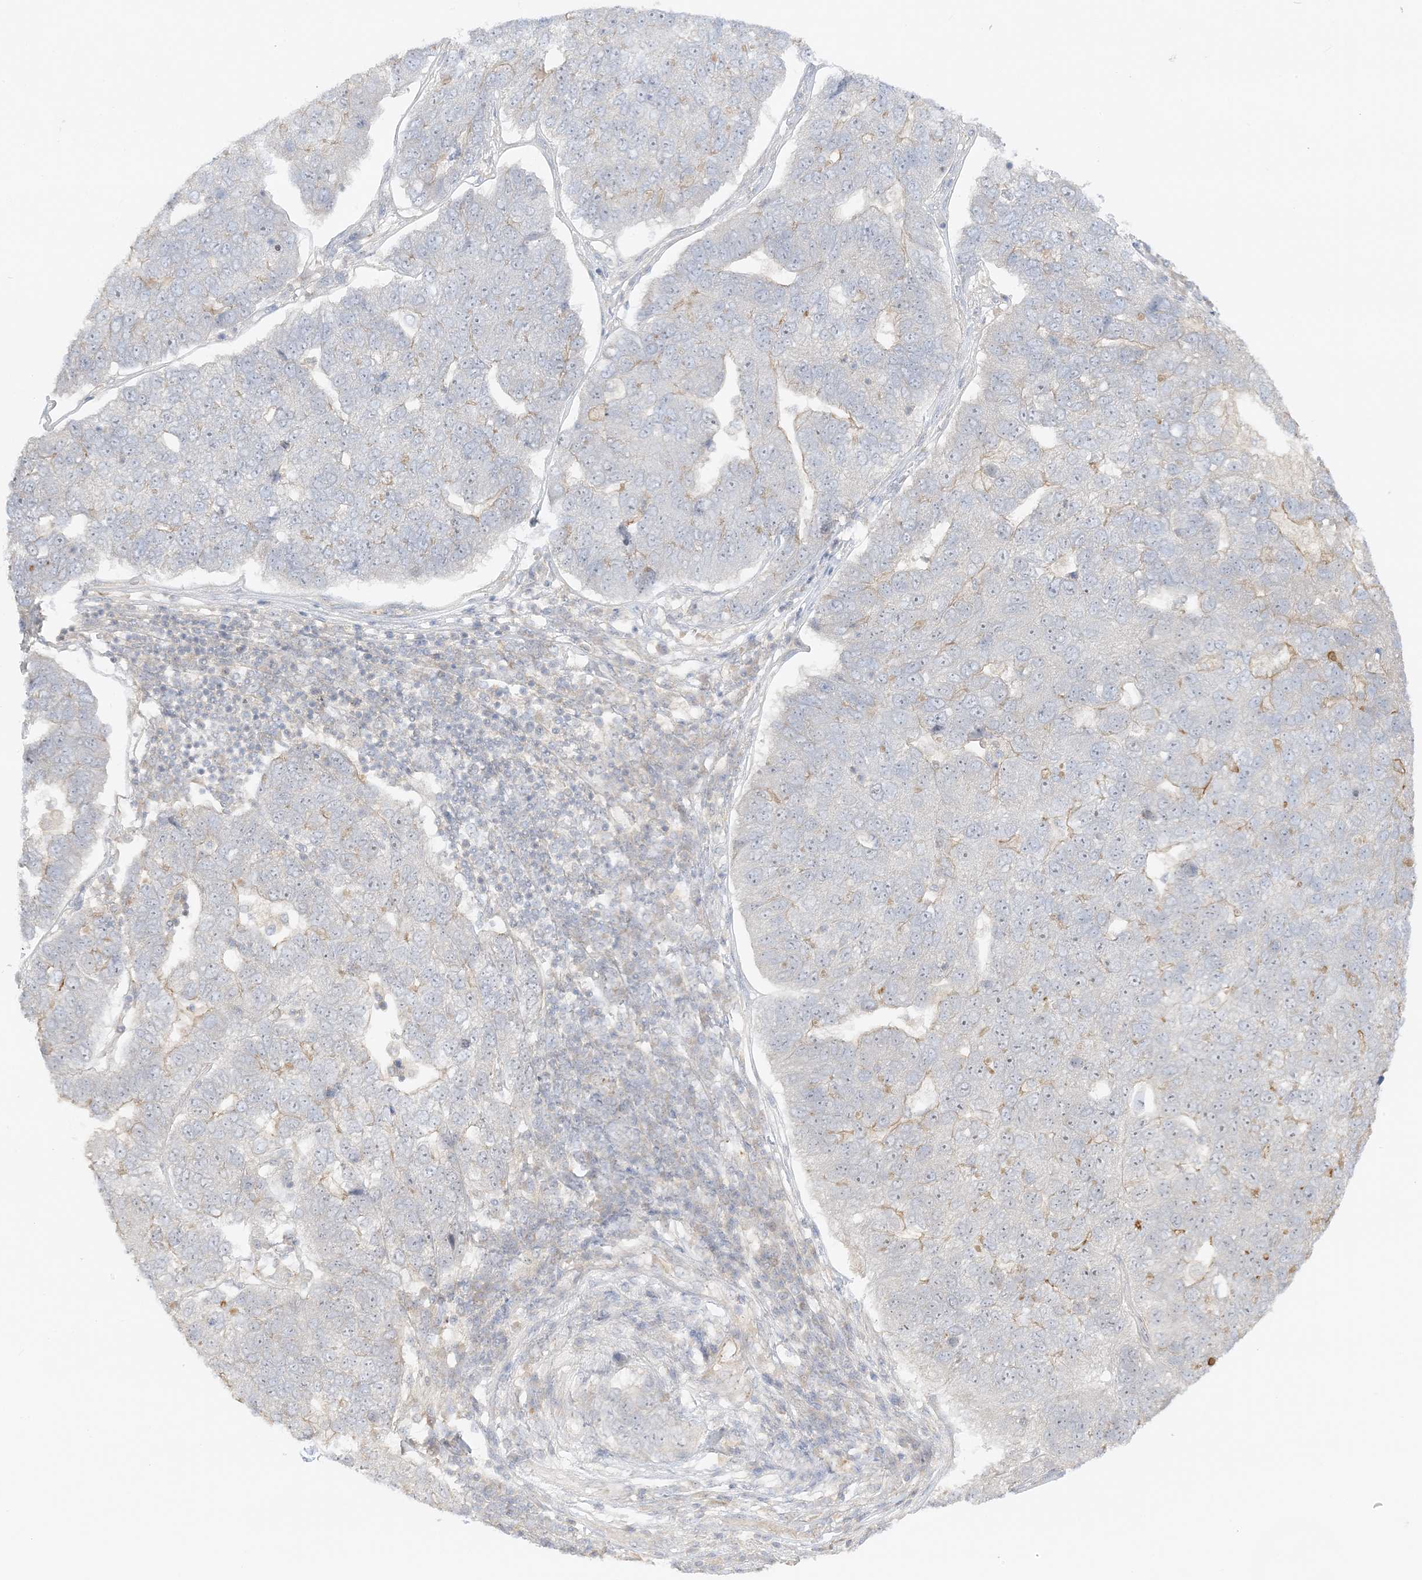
{"staining": {"intensity": "negative", "quantity": "none", "location": "none"}, "tissue": "pancreatic cancer", "cell_type": "Tumor cells", "image_type": "cancer", "snomed": [{"axis": "morphology", "description": "Adenocarcinoma, NOS"}, {"axis": "topography", "description": "Pancreas"}], "caption": "Immunohistochemistry histopathology image of neoplastic tissue: human pancreatic adenocarcinoma stained with DAB reveals no significant protein staining in tumor cells.", "gene": "ETAA1", "patient": {"sex": "female", "age": 61}}